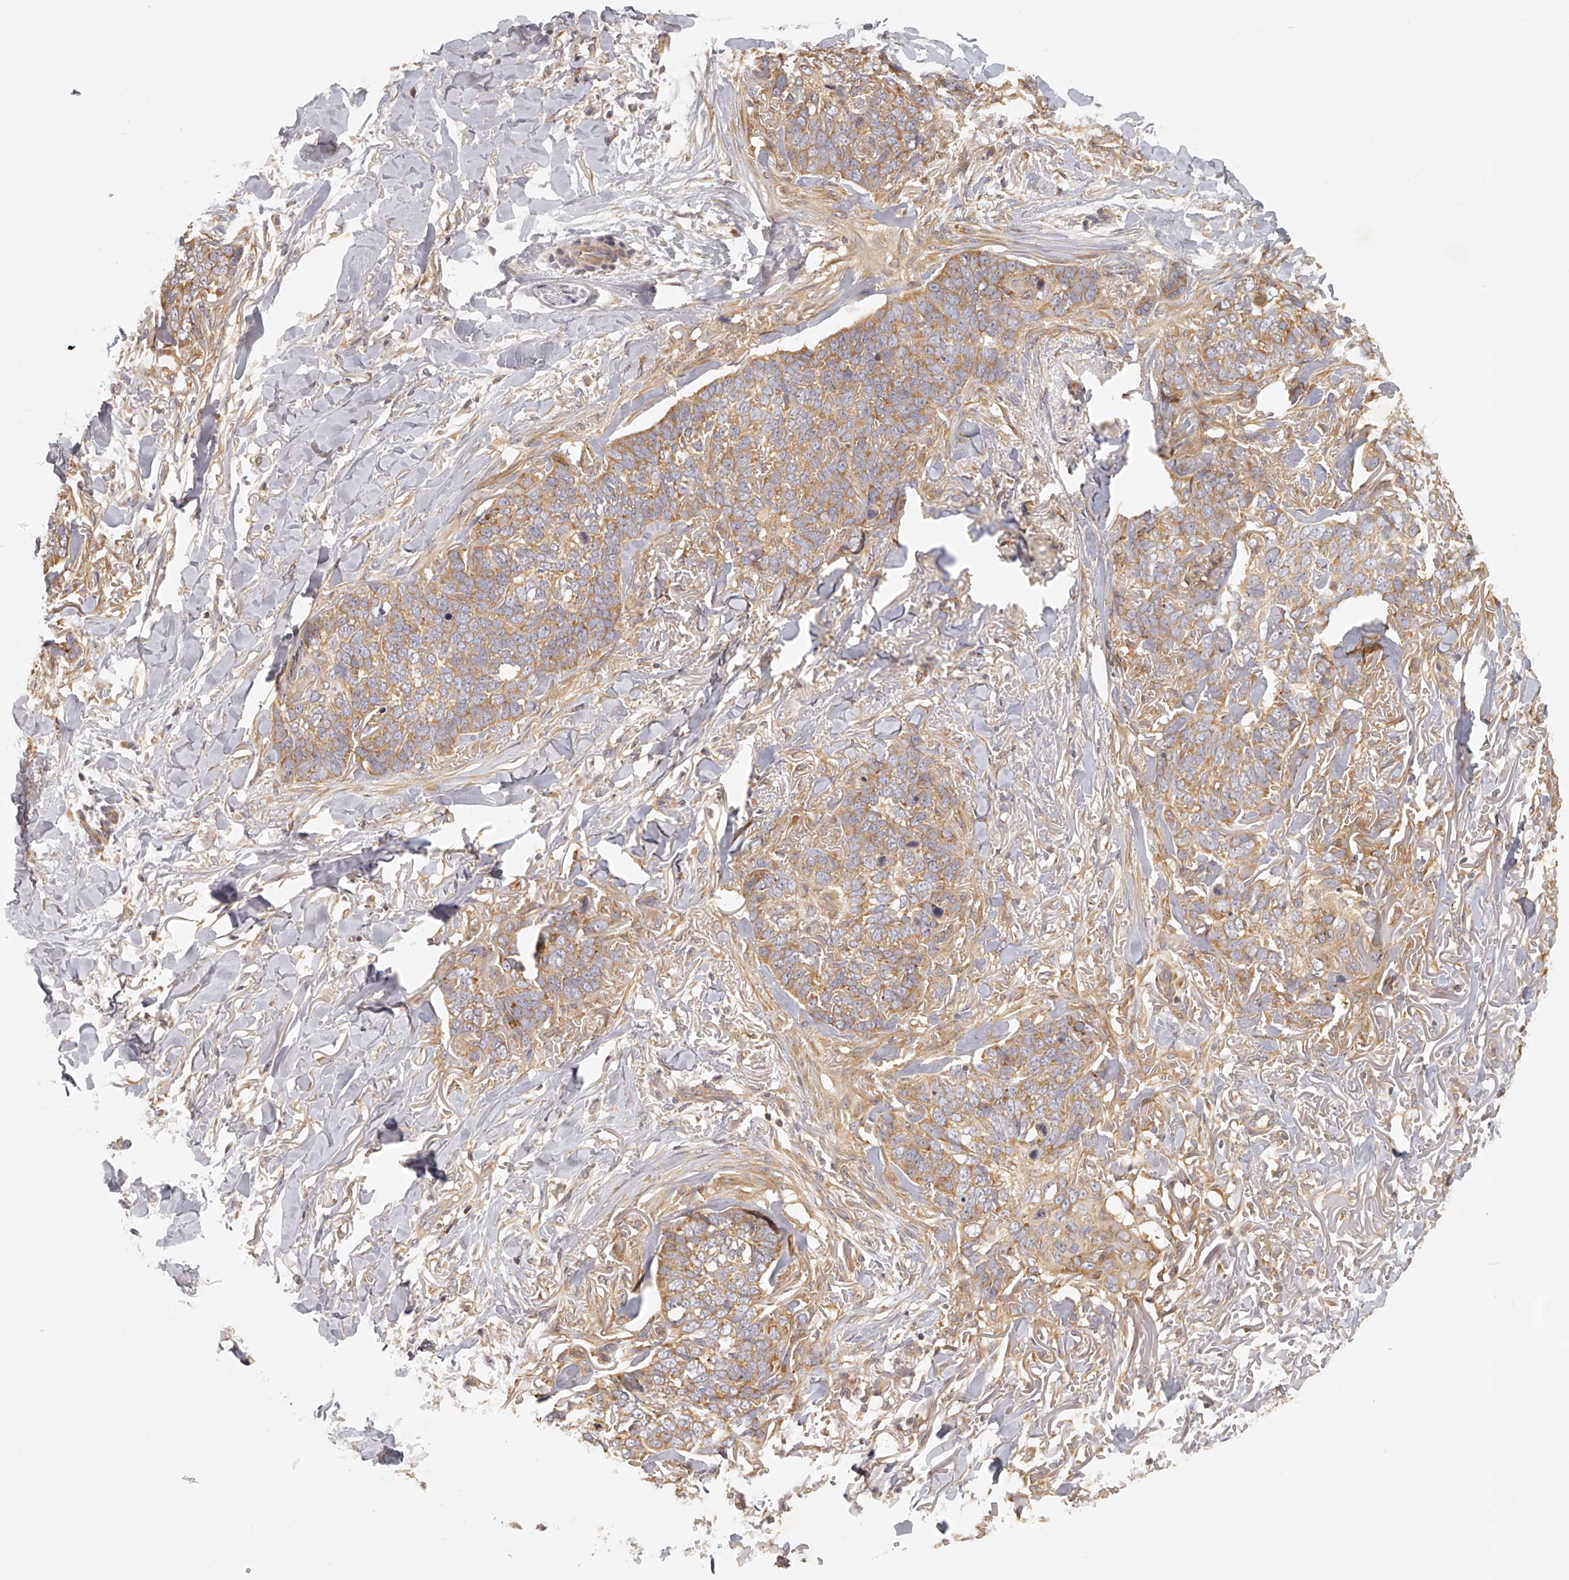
{"staining": {"intensity": "moderate", "quantity": ">75%", "location": "cytoplasmic/membranous"}, "tissue": "skin cancer", "cell_type": "Tumor cells", "image_type": "cancer", "snomed": [{"axis": "morphology", "description": "Normal tissue, NOS"}, {"axis": "morphology", "description": "Basal cell carcinoma"}, {"axis": "topography", "description": "Skin"}], "caption": "Skin basal cell carcinoma was stained to show a protein in brown. There is medium levels of moderate cytoplasmic/membranous positivity in about >75% of tumor cells.", "gene": "EIF3I", "patient": {"sex": "male", "age": 77}}